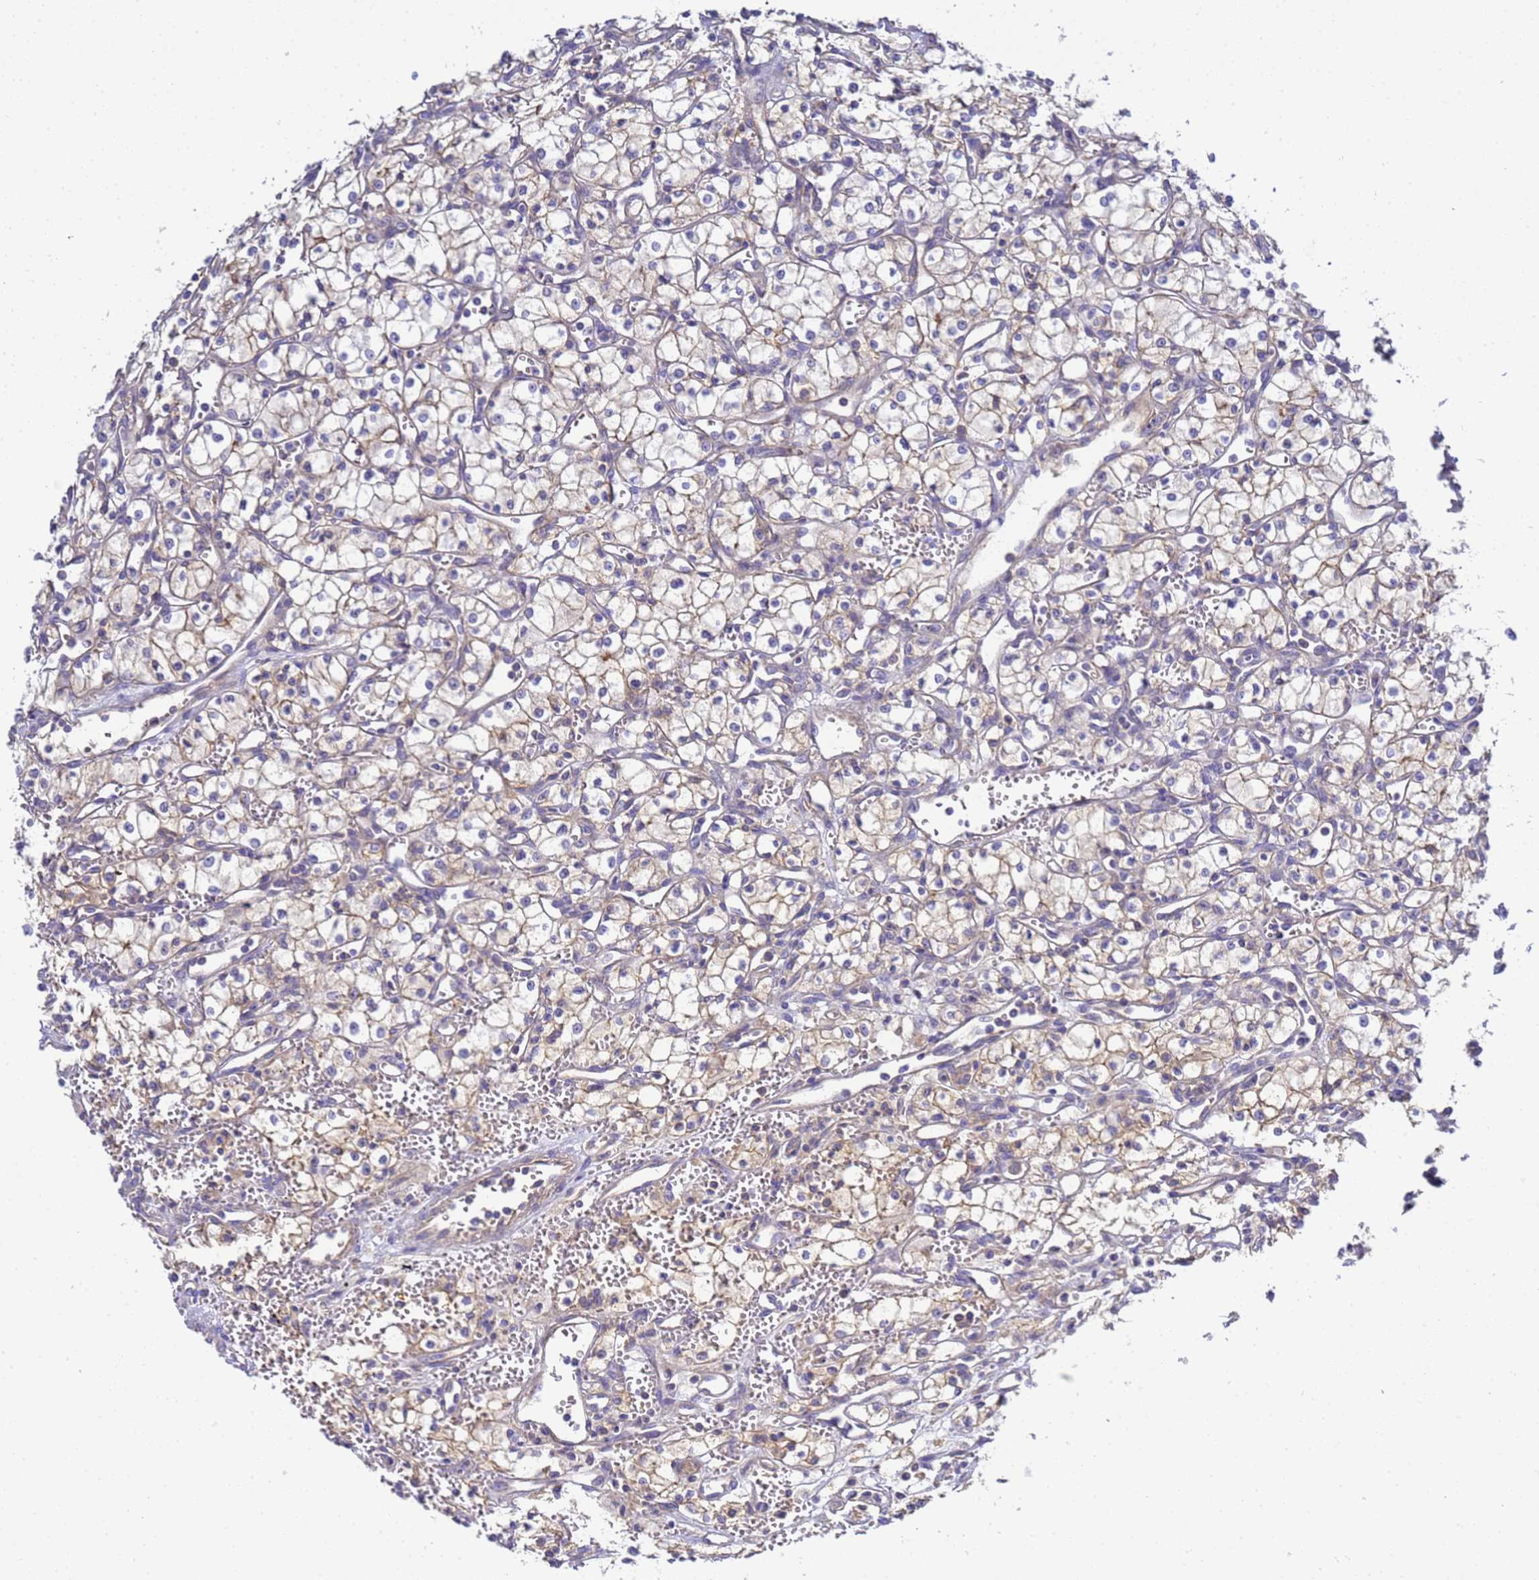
{"staining": {"intensity": "weak", "quantity": ">75%", "location": "cytoplasmic/membranous"}, "tissue": "renal cancer", "cell_type": "Tumor cells", "image_type": "cancer", "snomed": [{"axis": "morphology", "description": "Adenocarcinoma, NOS"}, {"axis": "topography", "description": "Kidney"}], "caption": "Approximately >75% of tumor cells in adenocarcinoma (renal) exhibit weak cytoplasmic/membranous protein positivity as visualized by brown immunohistochemical staining.", "gene": "TBCD", "patient": {"sex": "male", "age": 59}}